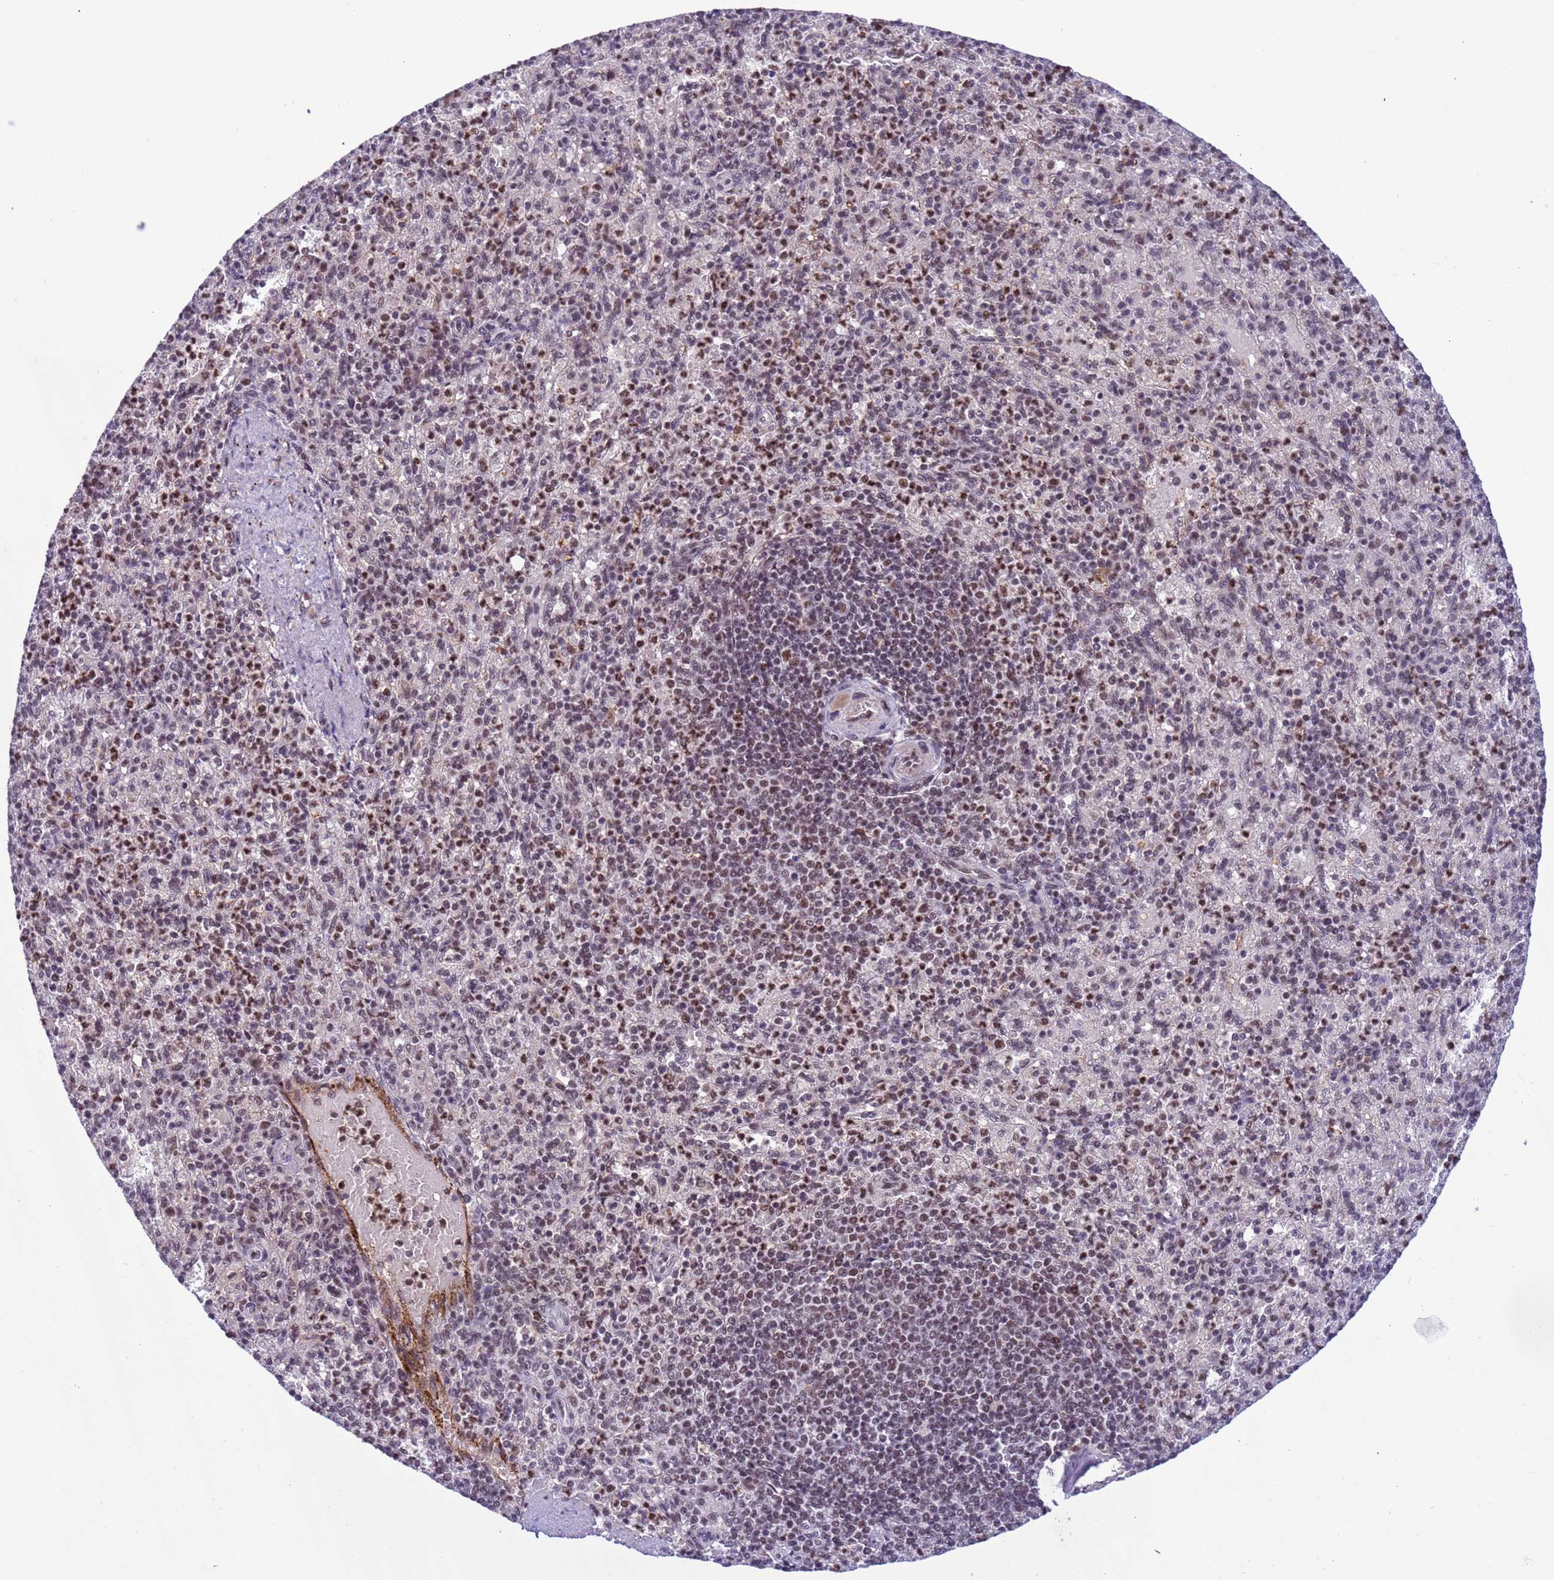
{"staining": {"intensity": "strong", "quantity": "25%-75%", "location": "nuclear"}, "tissue": "spleen", "cell_type": "Cells in red pulp", "image_type": "normal", "snomed": [{"axis": "morphology", "description": "Normal tissue, NOS"}, {"axis": "topography", "description": "Spleen"}], "caption": "Unremarkable spleen exhibits strong nuclear expression in approximately 25%-75% of cells in red pulp, visualized by immunohistochemistry.", "gene": "SRRT", "patient": {"sex": "female", "age": 74}}